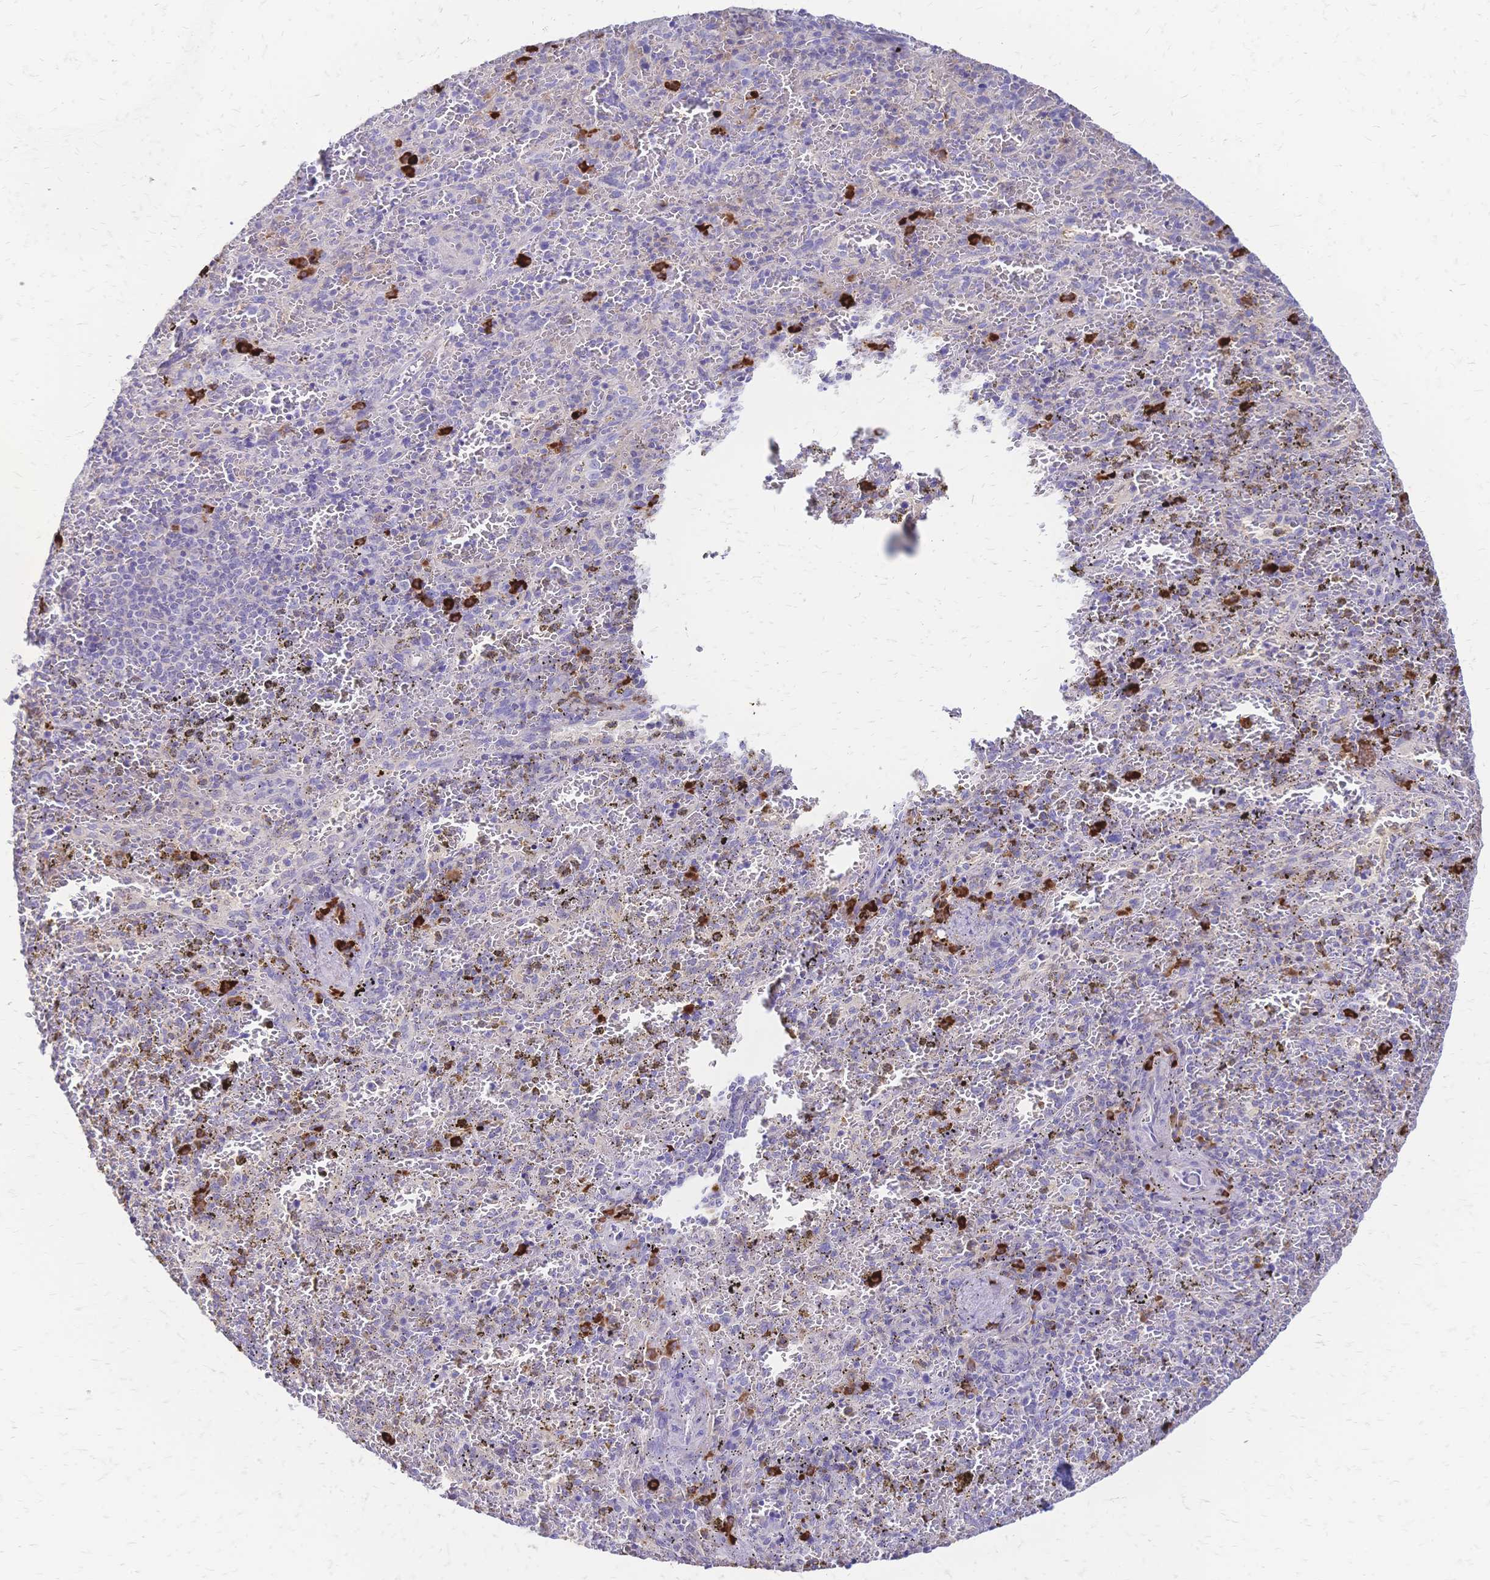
{"staining": {"intensity": "strong", "quantity": "<25%", "location": "cytoplasmic/membranous"}, "tissue": "spleen", "cell_type": "Cells in red pulp", "image_type": "normal", "snomed": [{"axis": "morphology", "description": "Normal tissue, NOS"}, {"axis": "topography", "description": "Spleen"}], "caption": "Protein staining exhibits strong cytoplasmic/membranous expression in approximately <25% of cells in red pulp in normal spleen.", "gene": "IL2RA", "patient": {"sex": "female", "age": 50}}